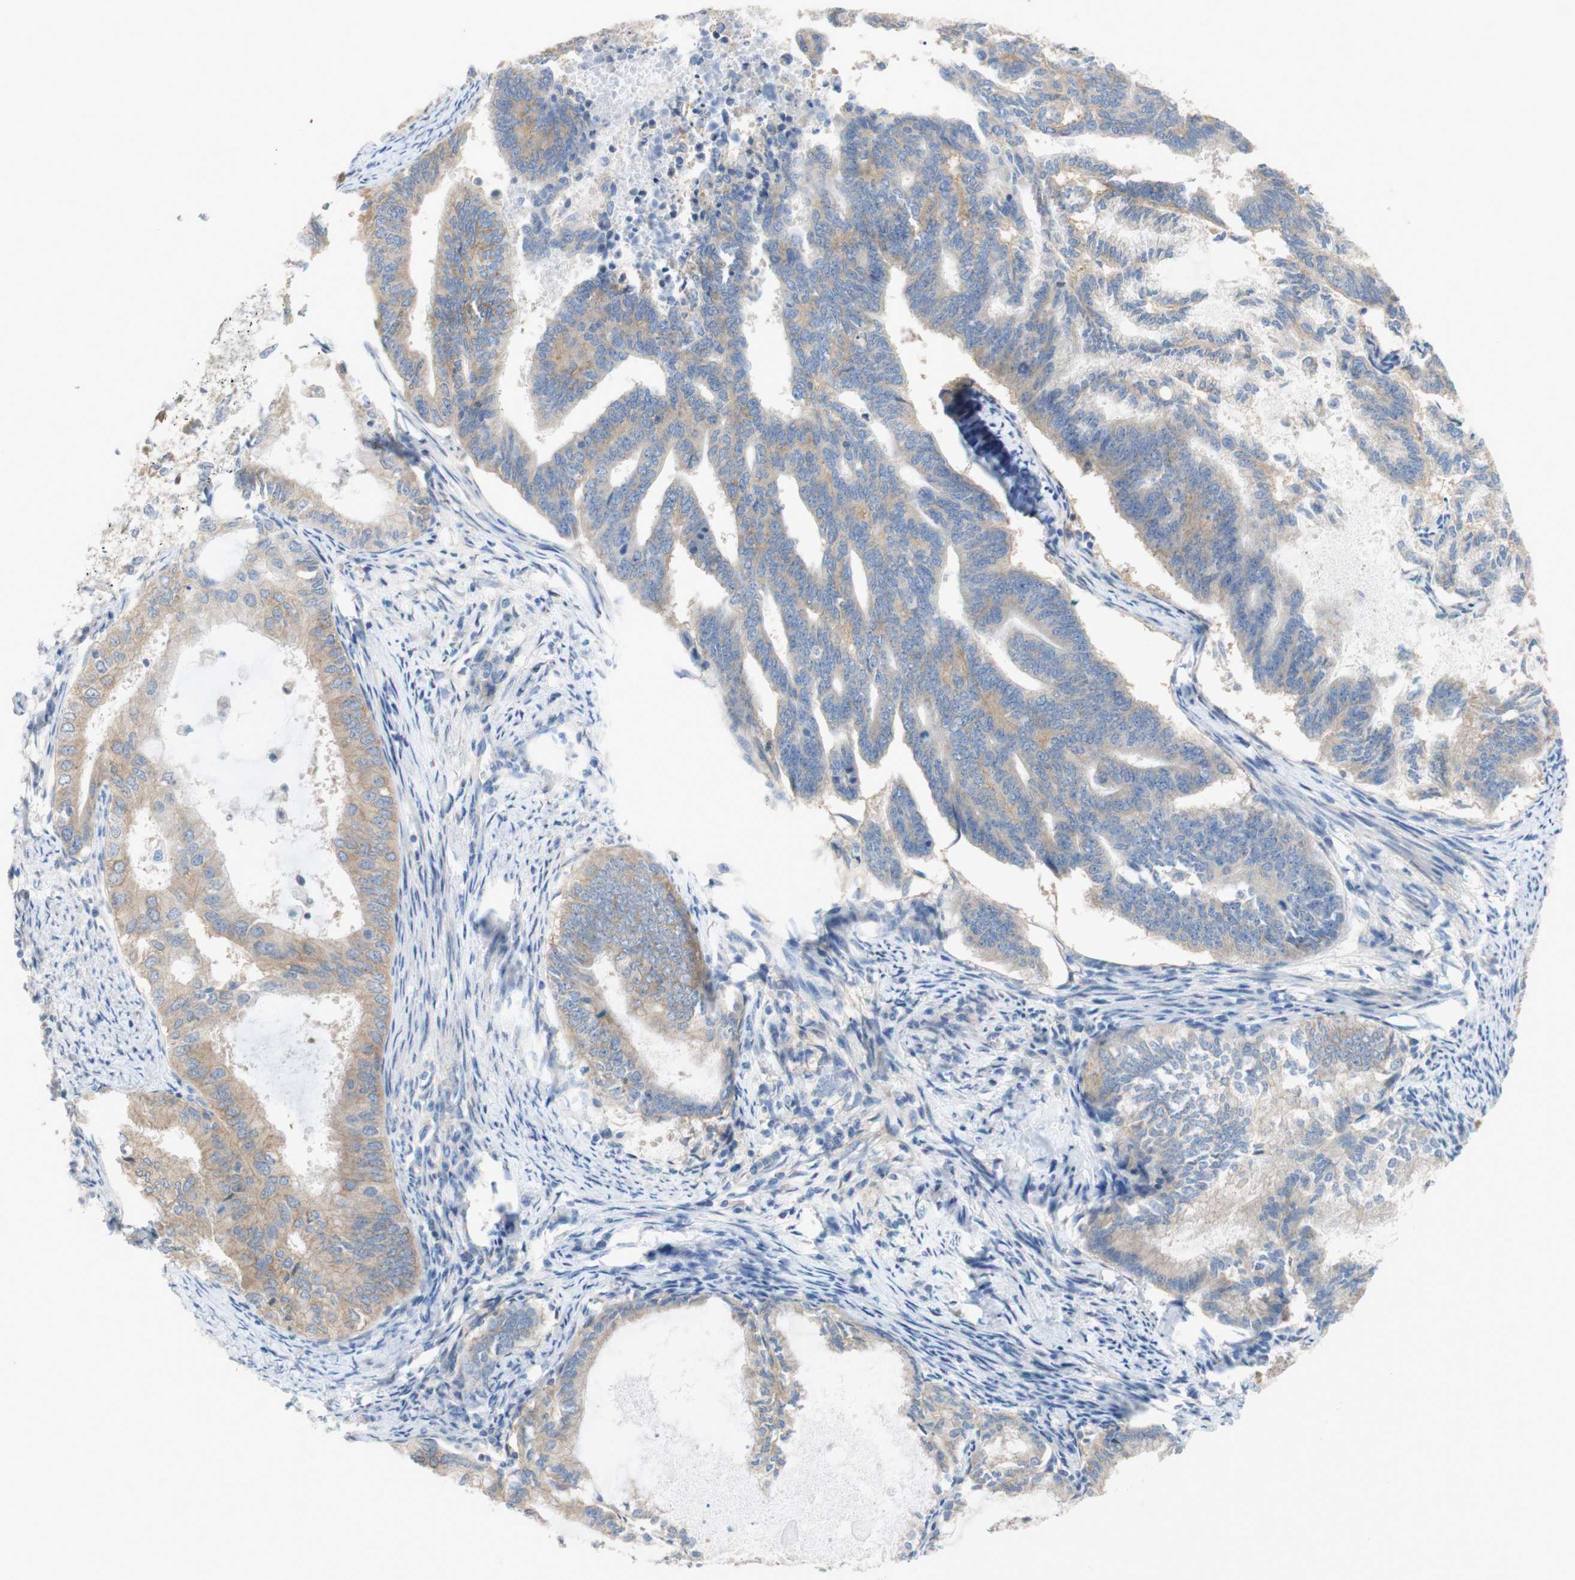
{"staining": {"intensity": "weak", "quantity": ">75%", "location": "cytoplasmic/membranous"}, "tissue": "endometrial cancer", "cell_type": "Tumor cells", "image_type": "cancer", "snomed": [{"axis": "morphology", "description": "Adenocarcinoma, NOS"}, {"axis": "topography", "description": "Endometrium"}], "caption": "Tumor cells demonstrate low levels of weak cytoplasmic/membranous expression in approximately >75% of cells in endometrial cancer.", "gene": "ATP2B1", "patient": {"sex": "female", "age": 86}}